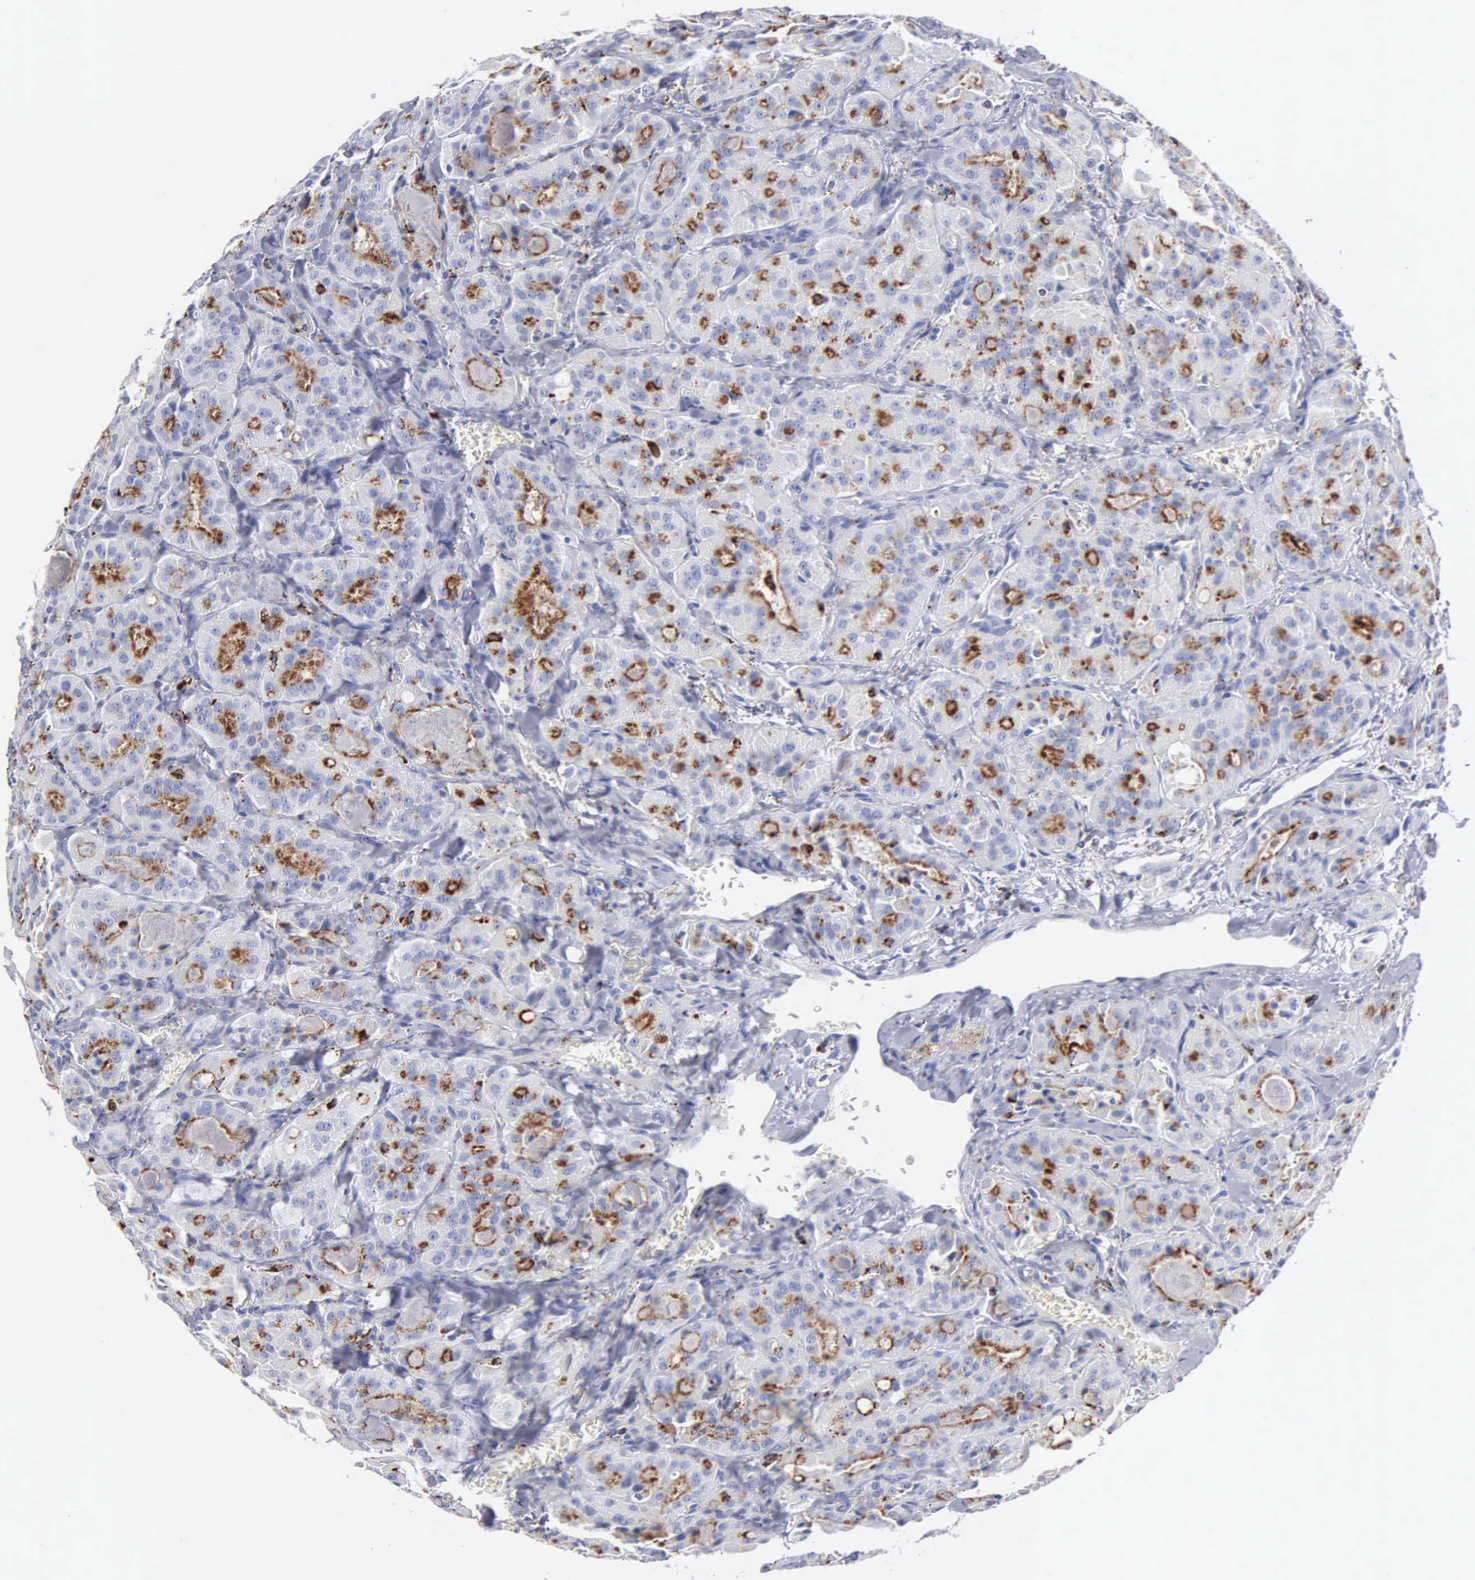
{"staining": {"intensity": "moderate", "quantity": "25%-75%", "location": "cytoplasmic/membranous"}, "tissue": "thyroid cancer", "cell_type": "Tumor cells", "image_type": "cancer", "snomed": [{"axis": "morphology", "description": "Carcinoma, NOS"}, {"axis": "topography", "description": "Thyroid gland"}], "caption": "Tumor cells show medium levels of moderate cytoplasmic/membranous expression in approximately 25%-75% of cells in human carcinoma (thyroid). (DAB IHC with brightfield microscopy, high magnification).", "gene": "CTSH", "patient": {"sex": "male", "age": 76}}